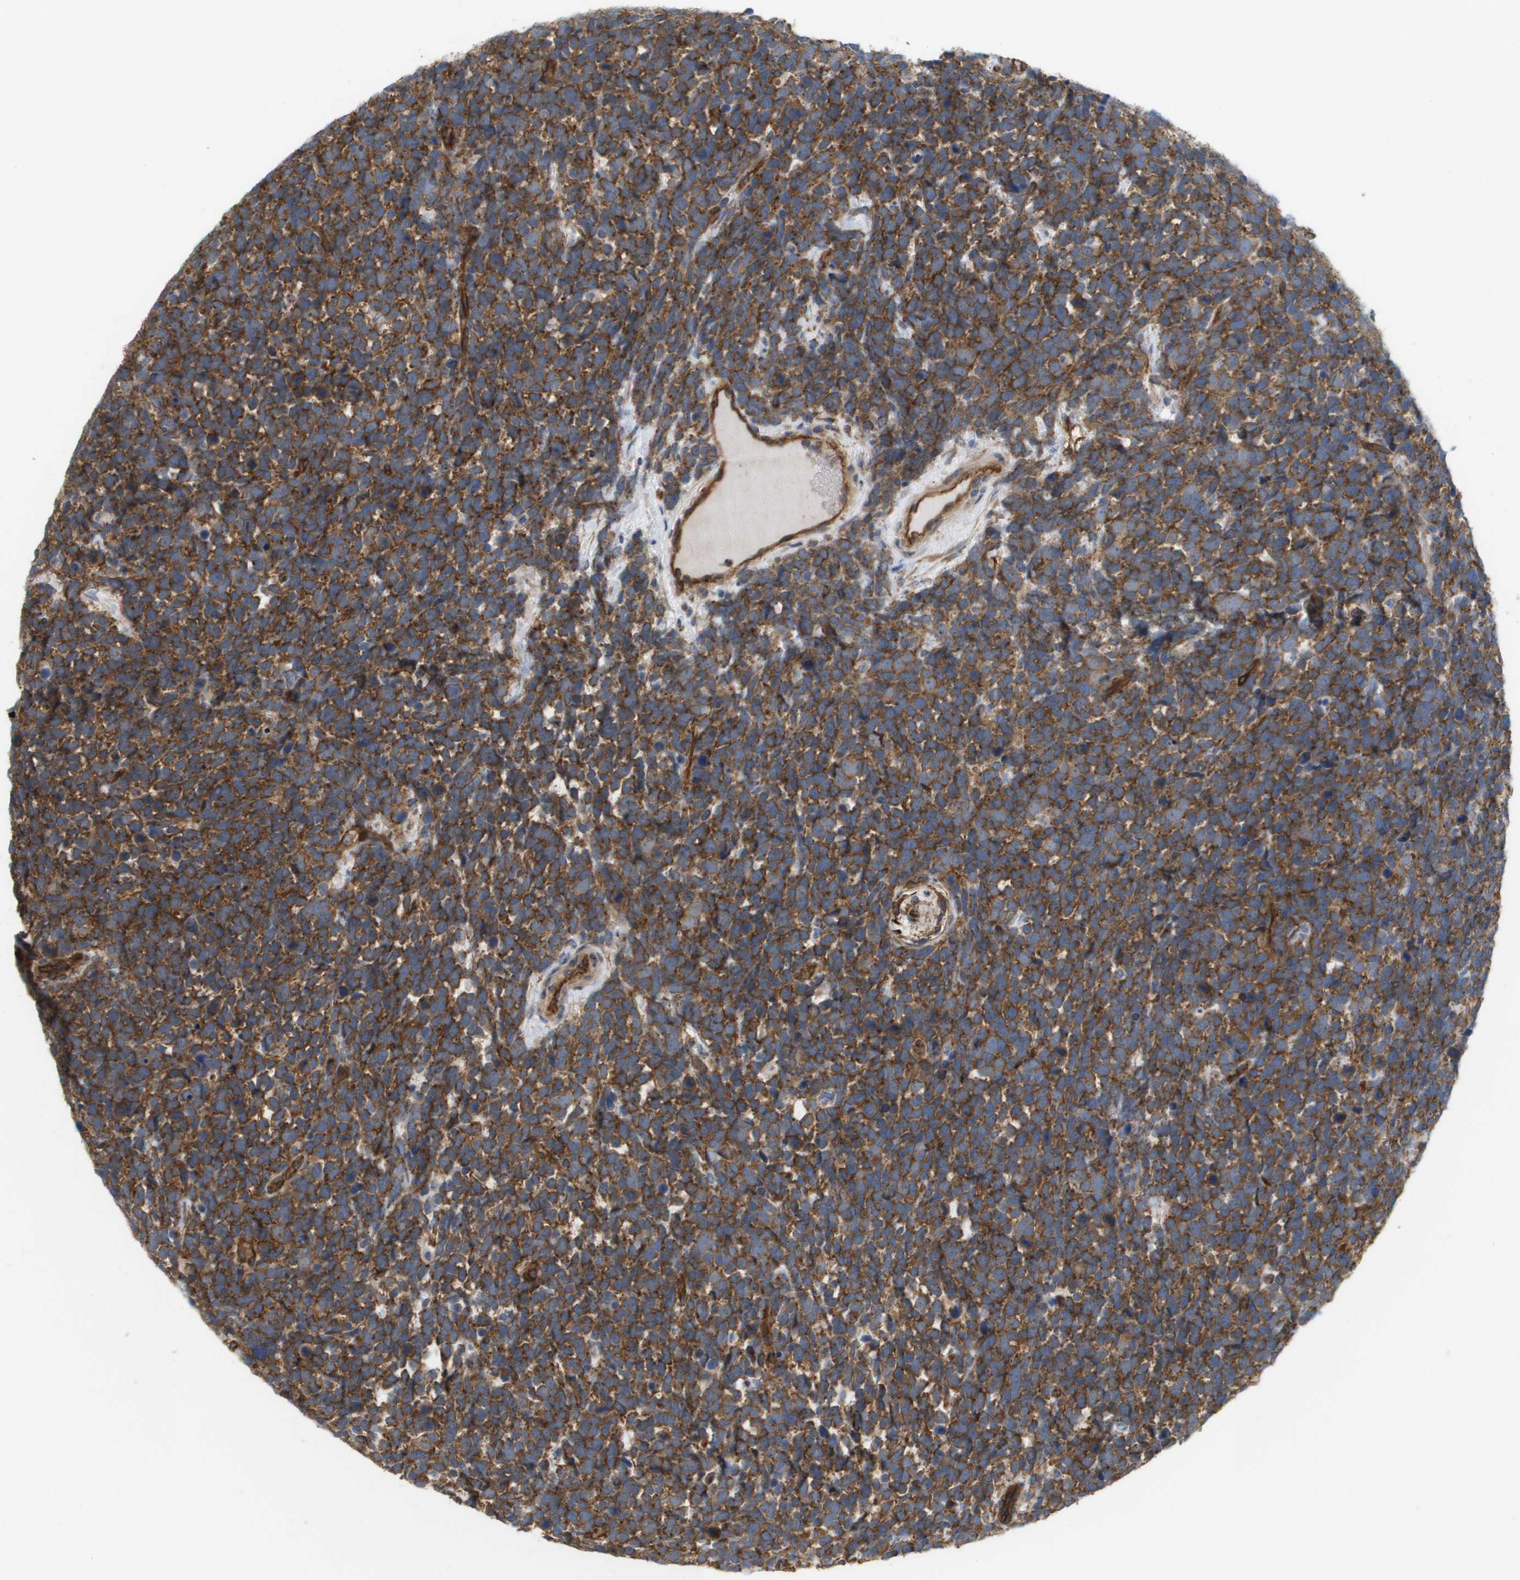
{"staining": {"intensity": "strong", "quantity": ">75%", "location": "cytoplasmic/membranous"}, "tissue": "urothelial cancer", "cell_type": "Tumor cells", "image_type": "cancer", "snomed": [{"axis": "morphology", "description": "Urothelial carcinoma, High grade"}, {"axis": "topography", "description": "Urinary bladder"}], "caption": "Brown immunohistochemical staining in high-grade urothelial carcinoma displays strong cytoplasmic/membranous positivity in about >75% of tumor cells. The staining is performed using DAB (3,3'-diaminobenzidine) brown chromogen to label protein expression. The nuclei are counter-stained blue using hematoxylin.", "gene": "SGMS2", "patient": {"sex": "female", "age": 82}}